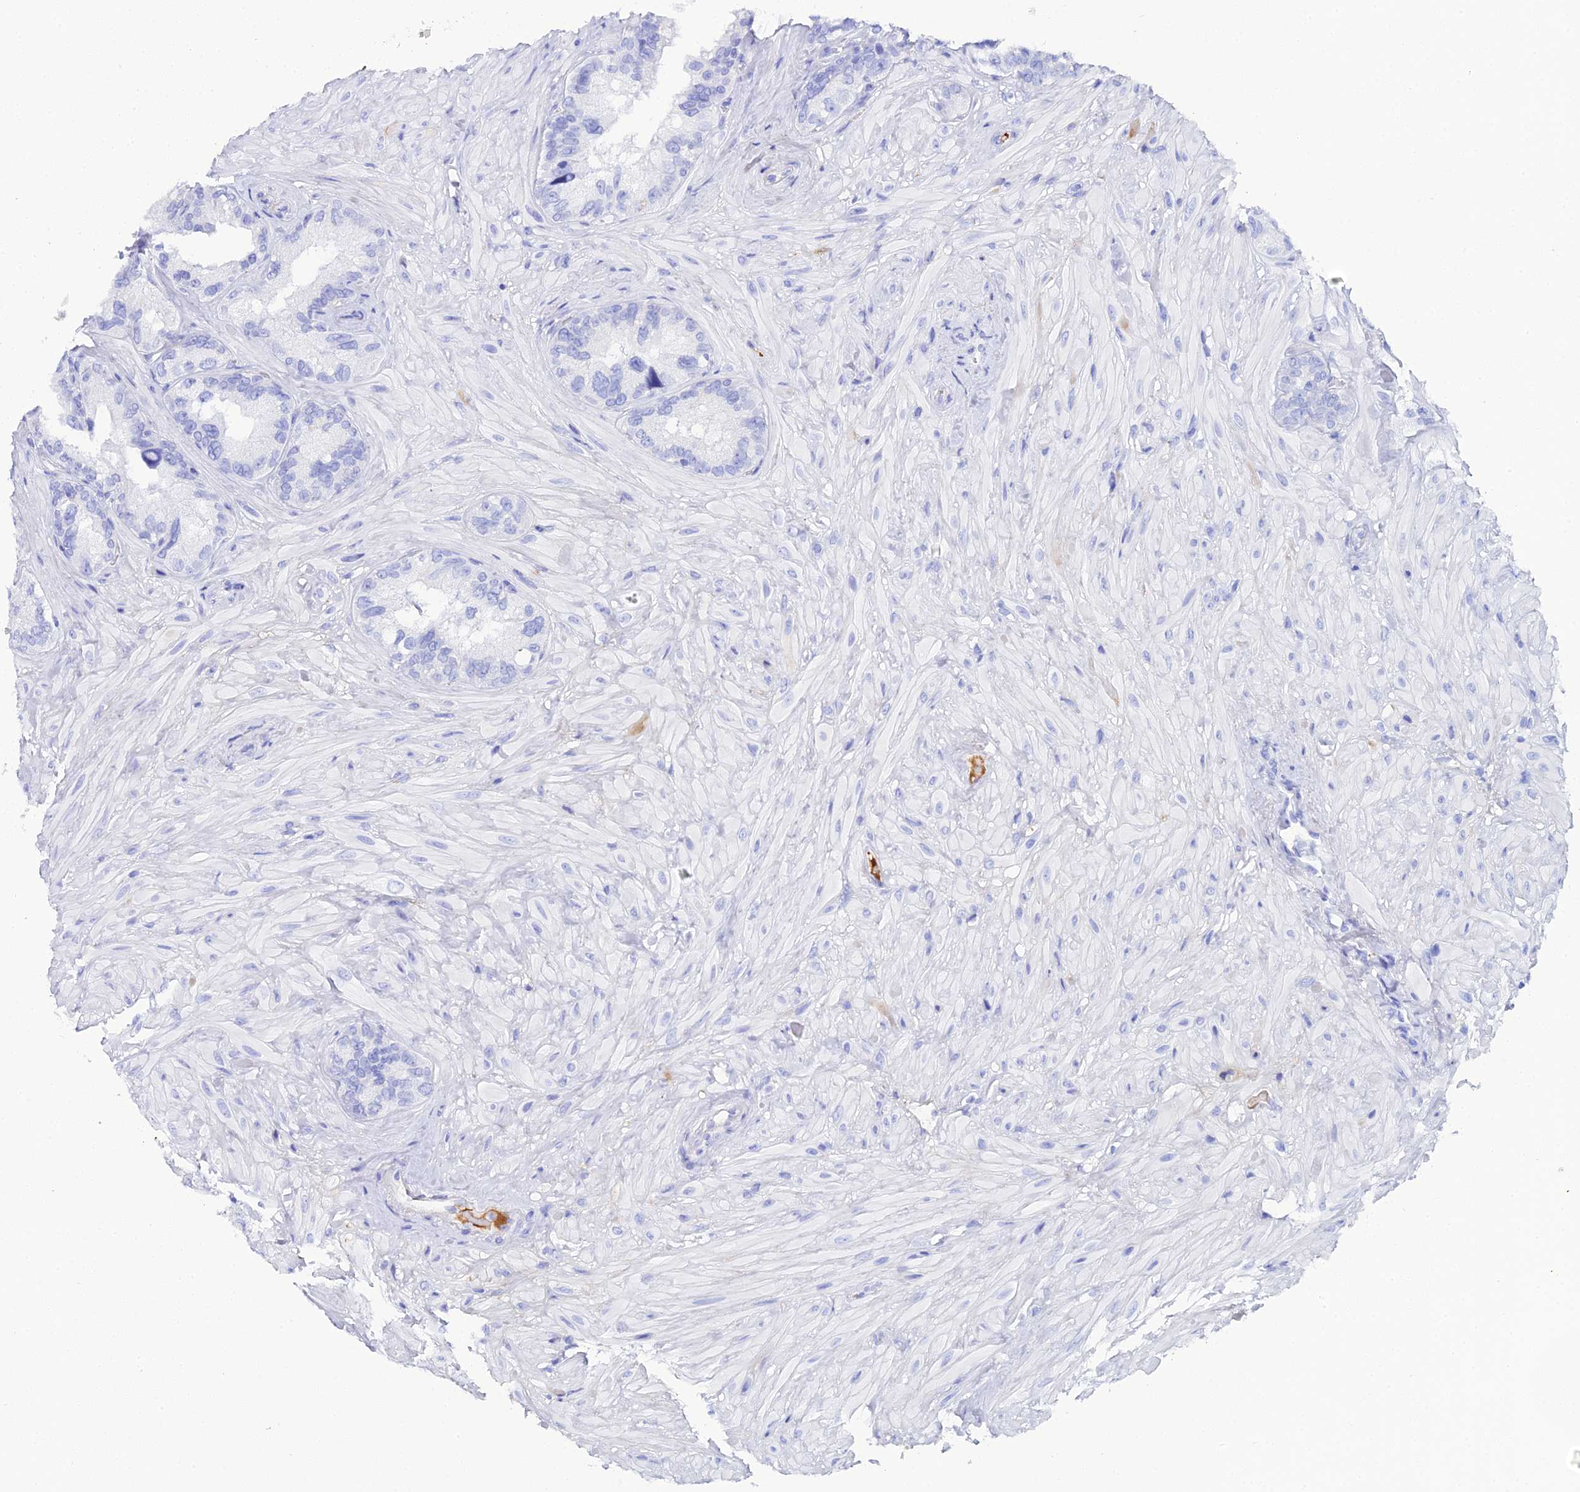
{"staining": {"intensity": "negative", "quantity": "none", "location": "none"}, "tissue": "seminal vesicle", "cell_type": "Glandular cells", "image_type": "normal", "snomed": [{"axis": "morphology", "description": "Normal tissue, NOS"}, {"axis": "topography", "description": "Seminal veicle"}, {"axis": "topography", "description": "Peripheral nerve tissue"}], "caption": "DAB immunohistochemical staining of normal seminal vesicle demonstrates no significant positivity in glandular cells. (DAB immunohistochemistry (IHC), high magnification).", "gene": "CELA3A", "patient": {"sex": "male", "age": 67}}